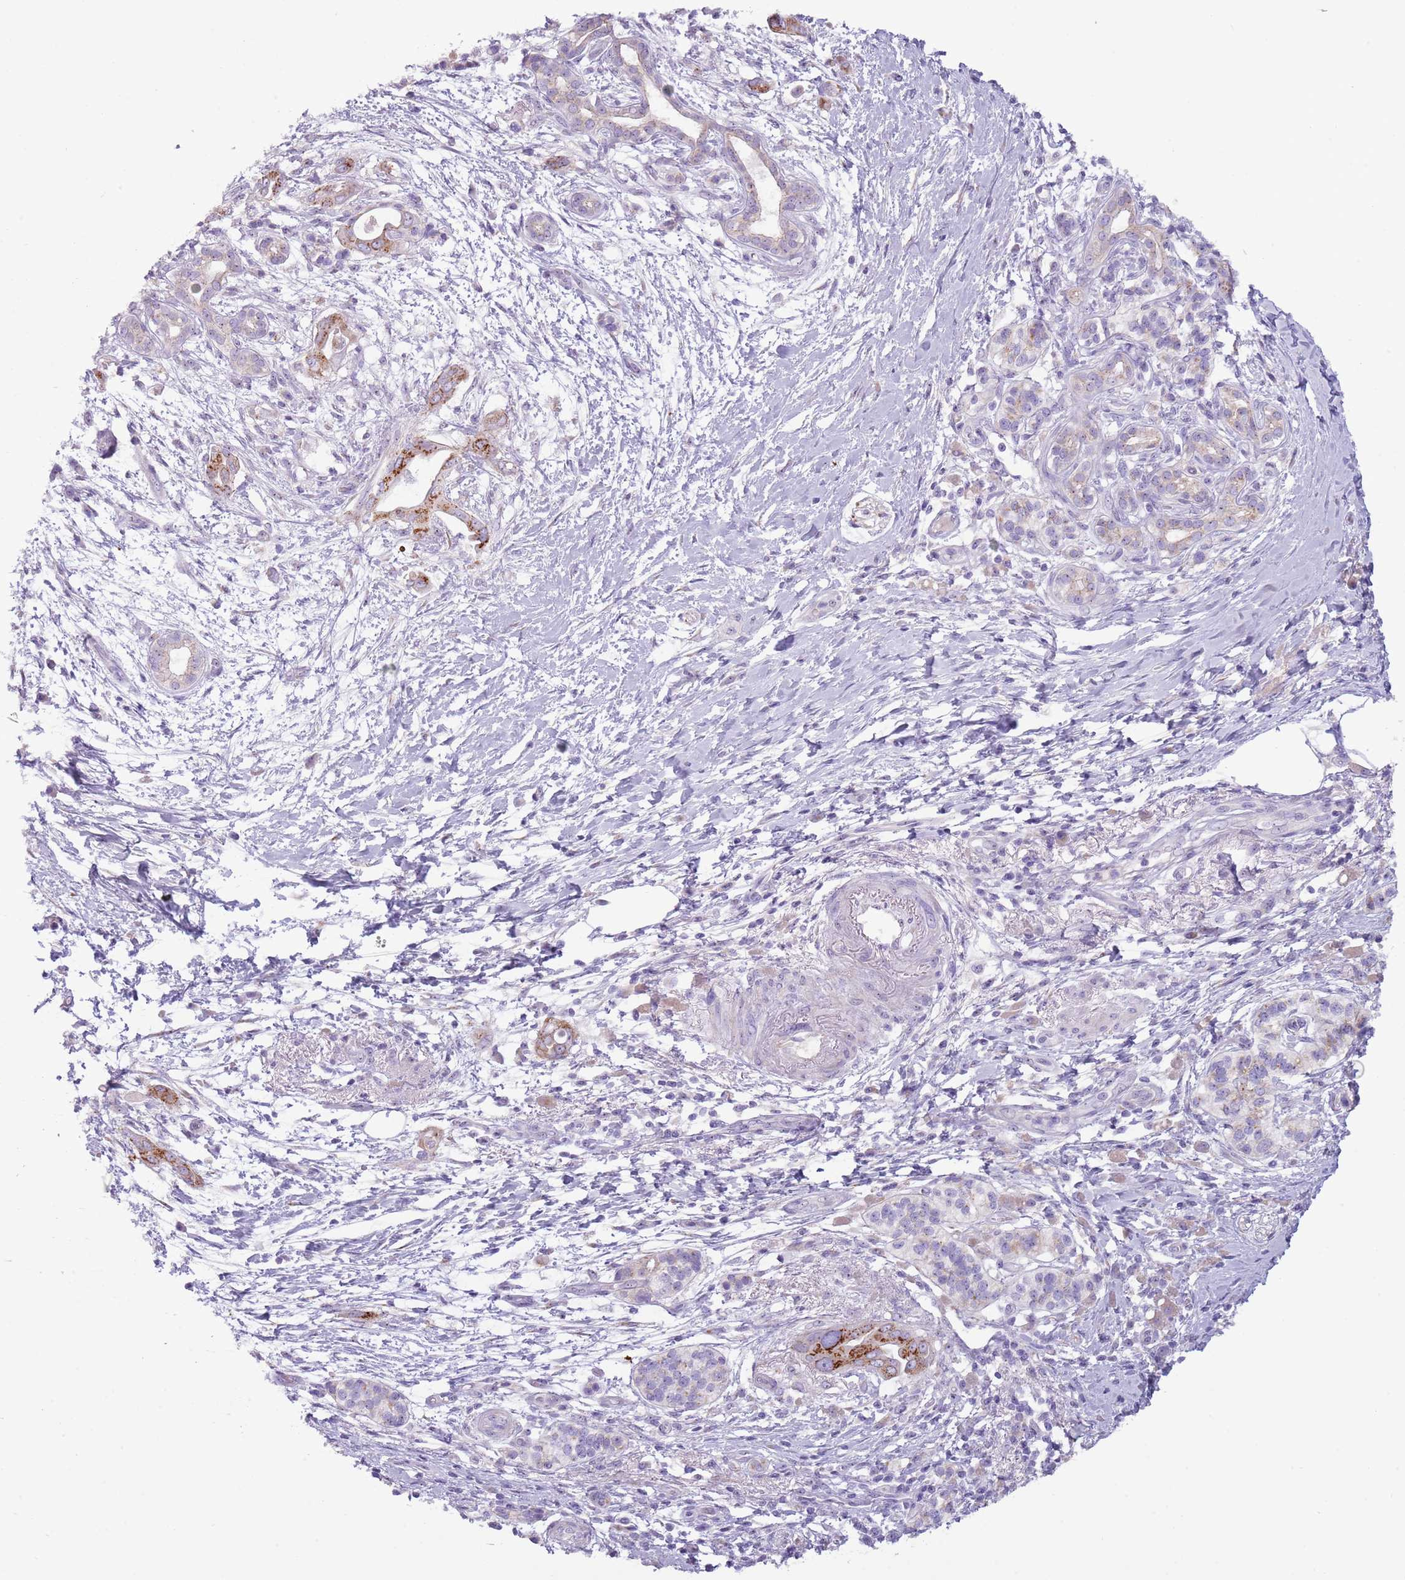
{"staining": {"intensity": "strong", "quantity": "25%-75%", "location": "cytoplasmic/membranous"}, "tissue": "pancreatic cancer", "cell_type": "Tumor cells", "image_type": "cancer", "snomed": [{"axis": "morphology", "description": "Adenocarcinoma, NOS"}, {"axis": "topography", "description": "Pancreas"}], "caption": "DAB (3,3'-diaminobenzidine) immunohistochemical staining of pancreatic cancer demonstrates strong cytoplasmic/membranous protein expression in about 25%-75% of tumor cells.", "gene": "NBPF6", "patient": {"sex": "male", "age": 71}}